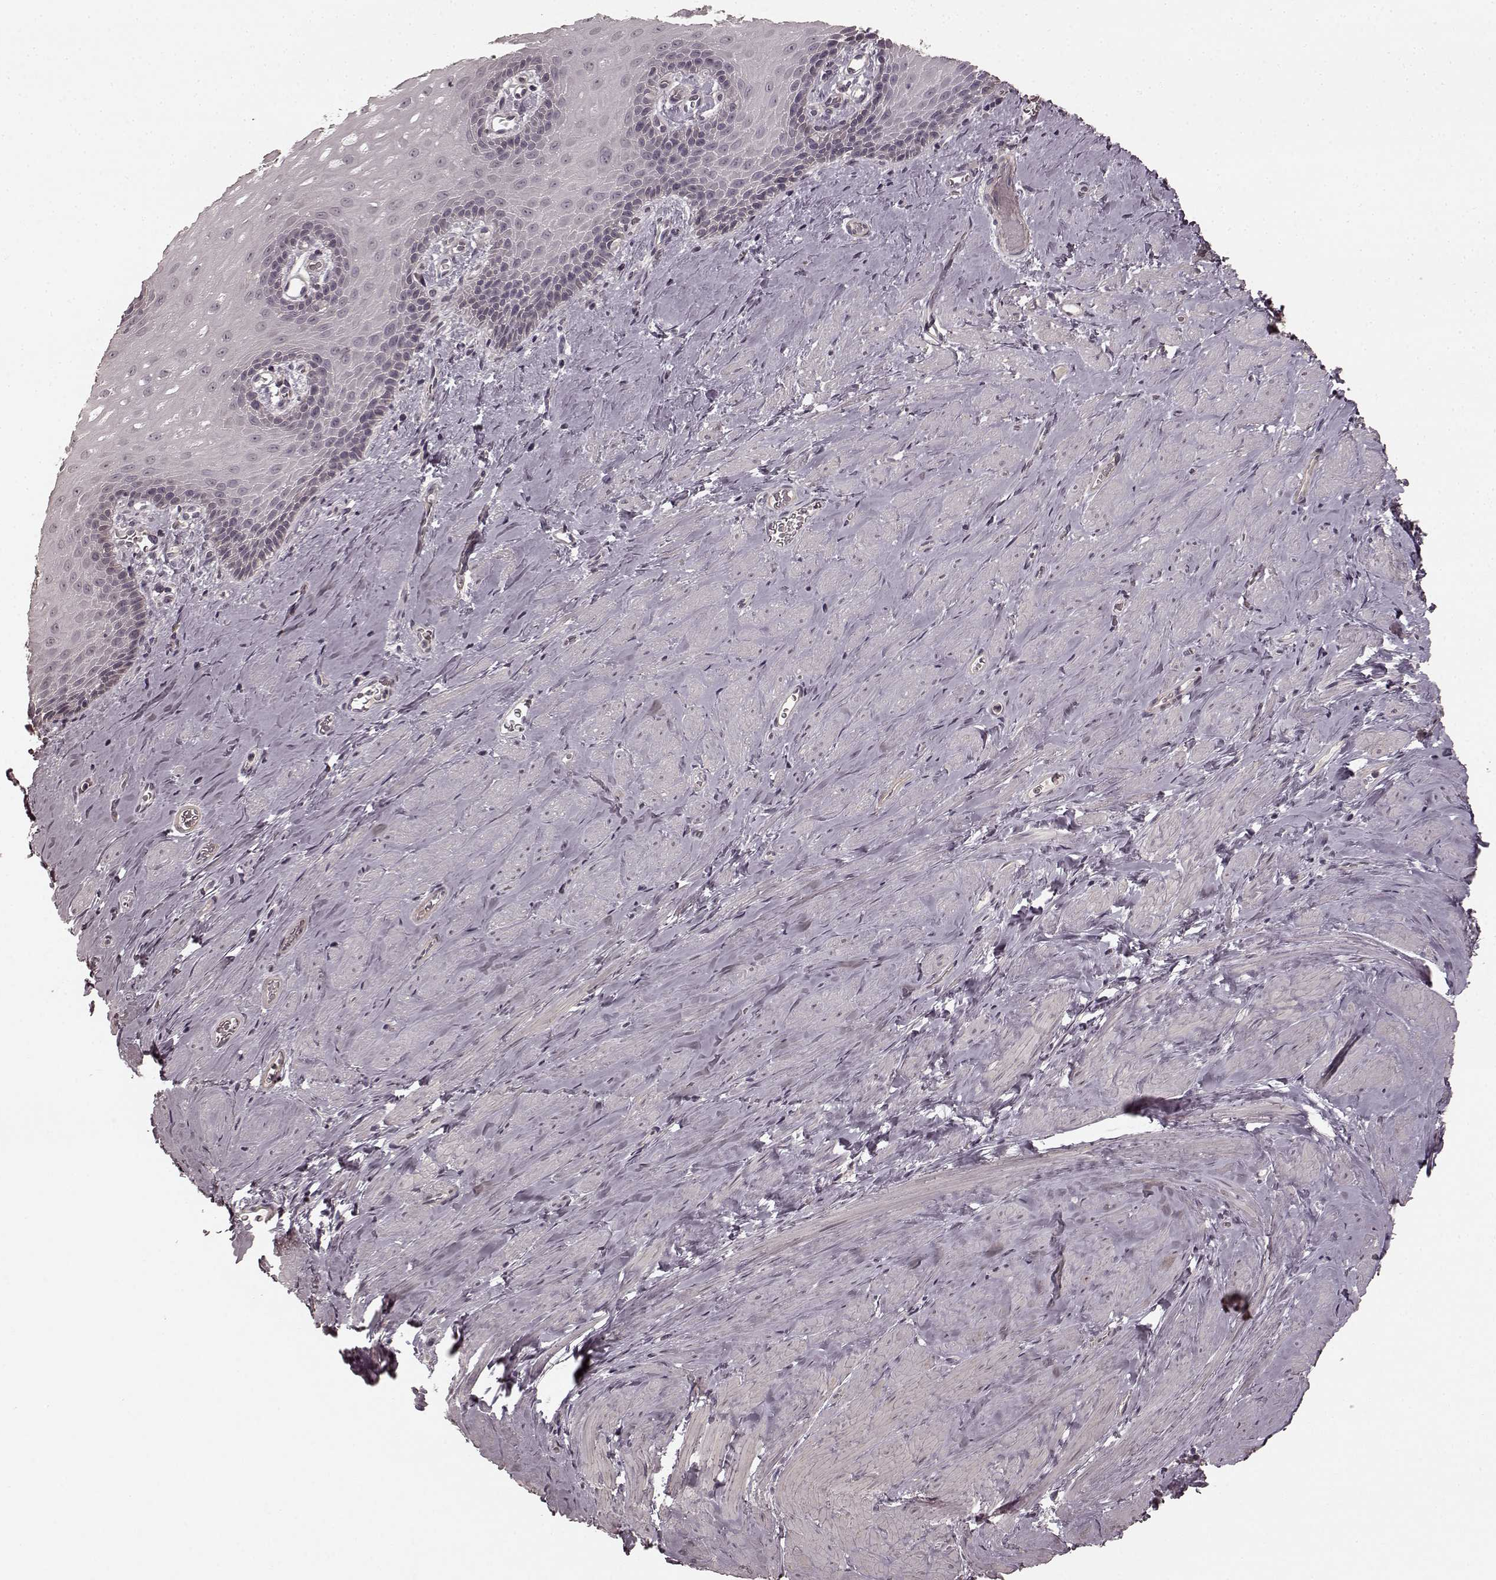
{"staining": {"intensity": "negative", "quantity": "none", "location": "none"}, "tissue": "esophagus", "cell_type": "Squamous epithelial cells", "image_type": "normal", "snomed": [{"axis": "morphology", "description": "Normal tissue, NOS"}, {"axis": "topography", "description": "Esophagus"}], "caption": "Squamous epithelial cells are negative for protein expression in benign human esophagus. The staining is performed using DAB (3,3'-diaminobenzidine) brown chromogen with nuclei counter-stained in using hematoxylin.", "gene": "PRKCE", "patient": {"sex": "male", "age": 64}}